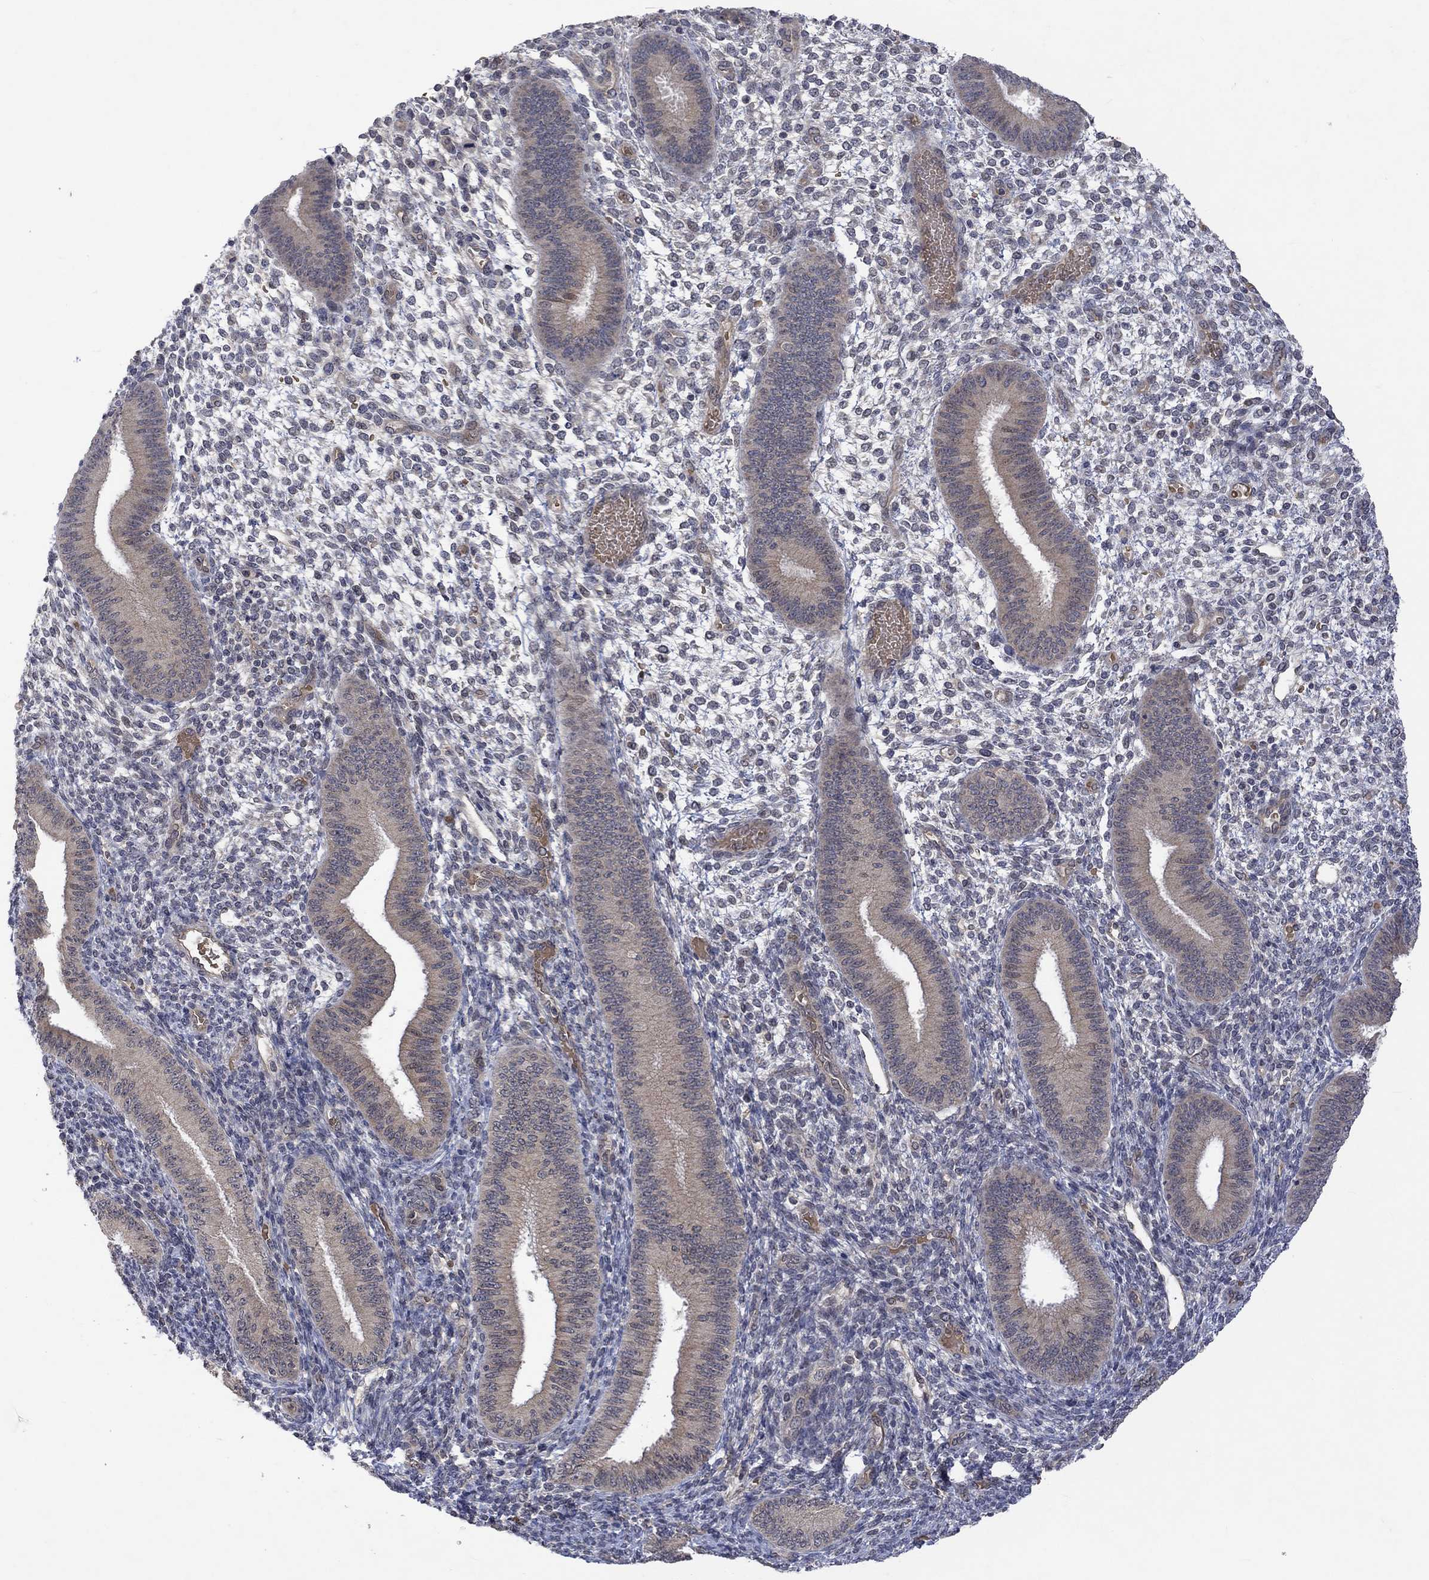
{"staining": {"intensity": "negative", "quantity": "none", "location": "none"}, "tissue": "endometrium", "cell_type": "Cells in endometrial stroma", "image_type": "normal", "snomed": [{"axis": "morphology", "description": "Normal tissue, NOS"}, {"axis": "topography", "description": "Endometrium"}], "caption": "High power microscopy micrograph of an immunohistochemistry (IHC) histopathology image of normal endometrium, revealing no significant staining in cells in endometrial stroma.", "gene": "GRIN2D", "patient": {"sex": "female", "age": 39}}